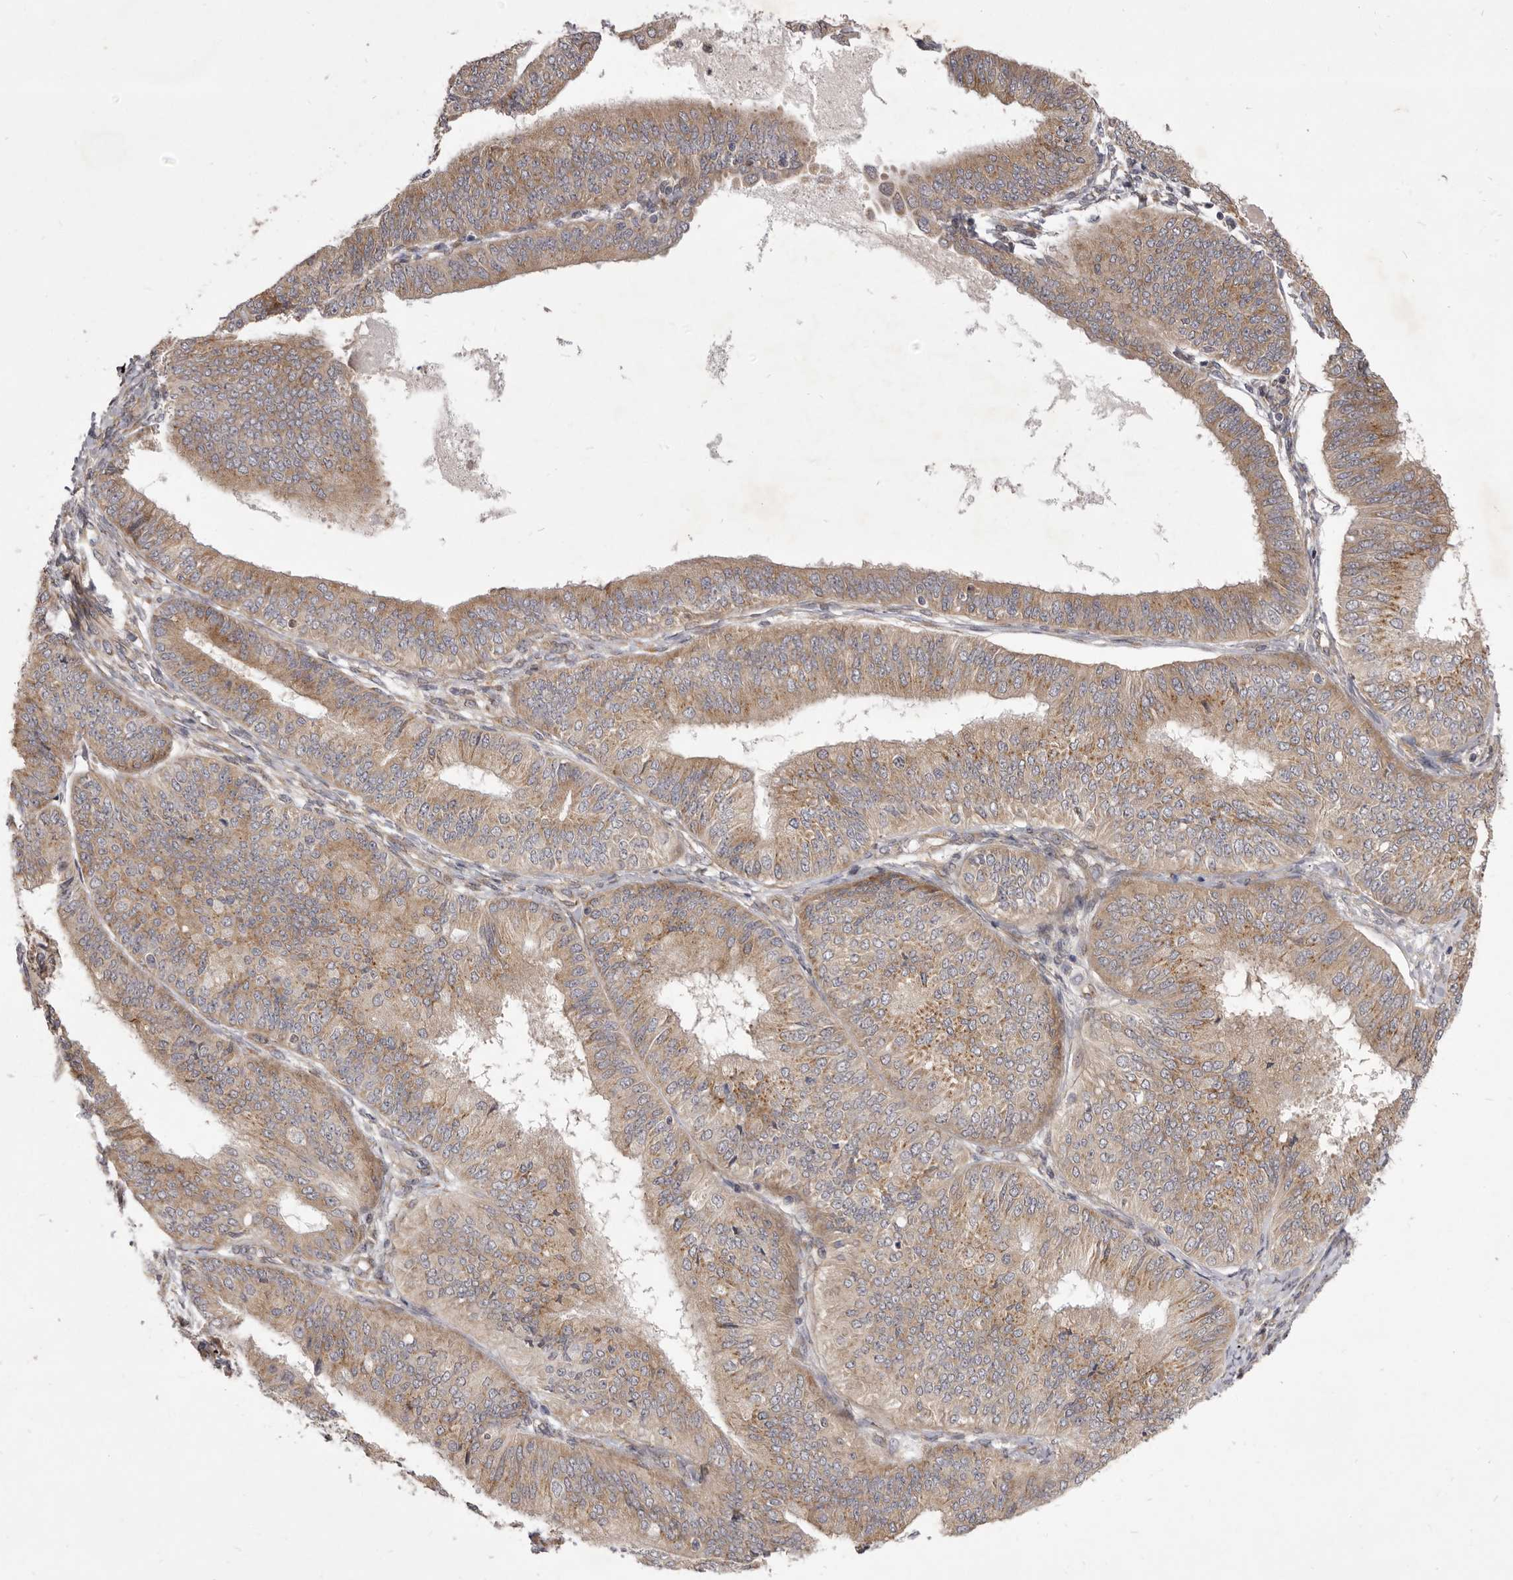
{"staining": {"intensity": "moderate", "quantity": ">75%", "location": "cytoplasmic/membranous"}, "tissue": "endometrial cancer", "cell_type": "Tumor cells", "image_type": "cancer", "snomed": [{"axis": "morphology", "description": "Adenocarcinoma, NOS"}, {"axis": "topography", "description": "Endometrium"}], "caption": "A high-resolution image shows IHC staining of endometrial cancer (adenocarcinoma), which demonstrates moderate cytoplasmic/membranous staining in approximately >75% of tumor cells. The protein of interest is shown in brown color, while the nuclei are stained blue.", "gene": "TBC1D8B", "patient": {"sex": "female", "age": 58}}